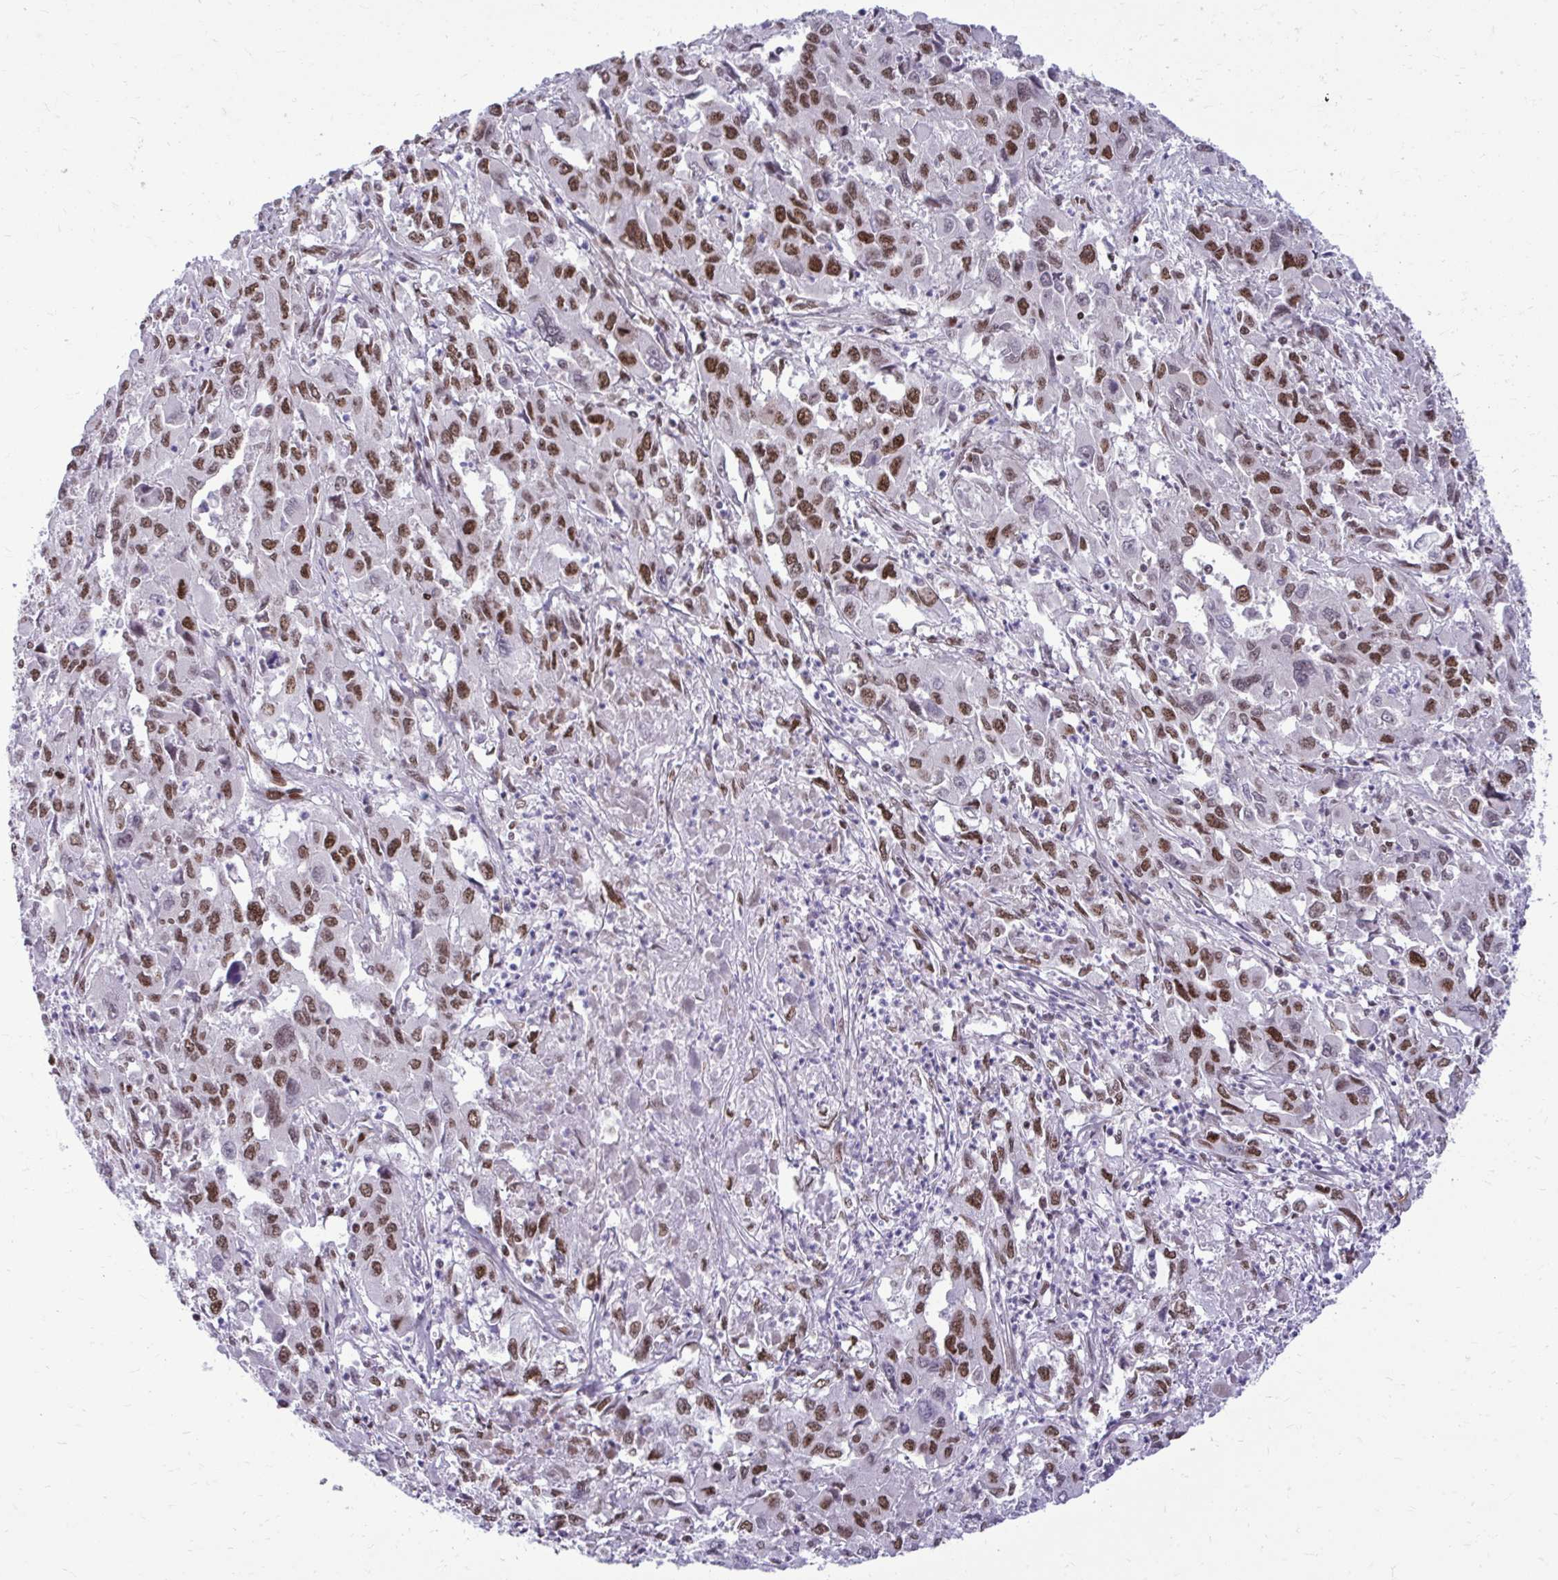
{"staining": {"intensity": "strong", "quantity": ">75%", "location": "nuclear"}, "tissue": "liver cancer", "cell_type": "Tumor cells", "image_type": "cancer", "snomed": [{"axis": "morphology", "description": "Carcinoma, Hepatocellular, NOS"}, {"axis": "topography", "description": "Liver"}], "caption": "Protein expression analysis of human liver hepatocellular carcinoma reveals strong nuclear staining in approximately >75% of tumor cells.", "gene": "CDYL", "patient": {"sex": "male", "age": 63}}